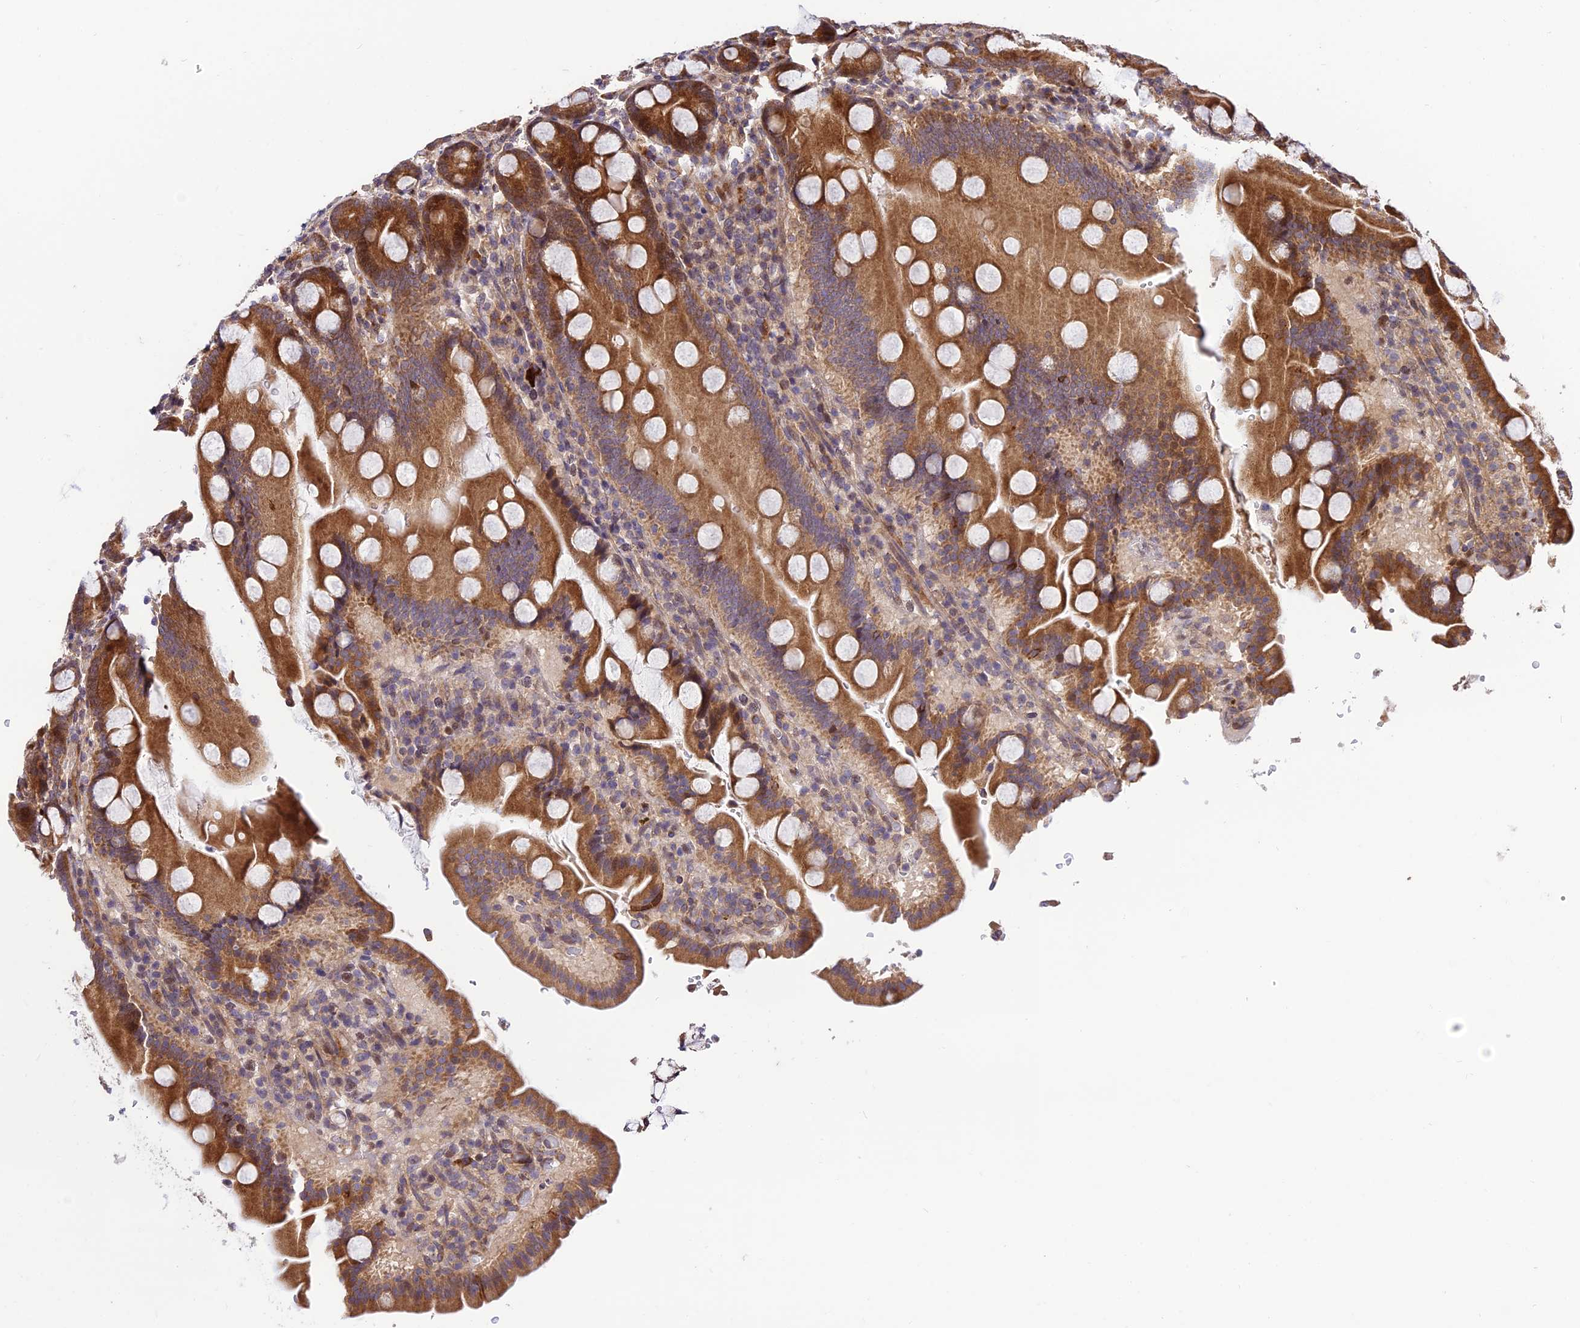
{"staining": {"intensity": "strong", "quantity": ">75%", "location": "cytoplasmic/membranous"}, "tissue": "duodenum", "cell_type": "Glandular cells", "image_type": "normal", "snomed": [{"axis": "morphology", "description": "Normal tissue, NOS"}, {"axis": "topography", "description": "Duodenum"}], "caption": "Protein expression analysis of benign human duodenum reveals strong cytoplasmic/membranous expression in about >75% of glandular cells.", "gene": "SMG6", "patient": {"sex": "male", "age": 55}}